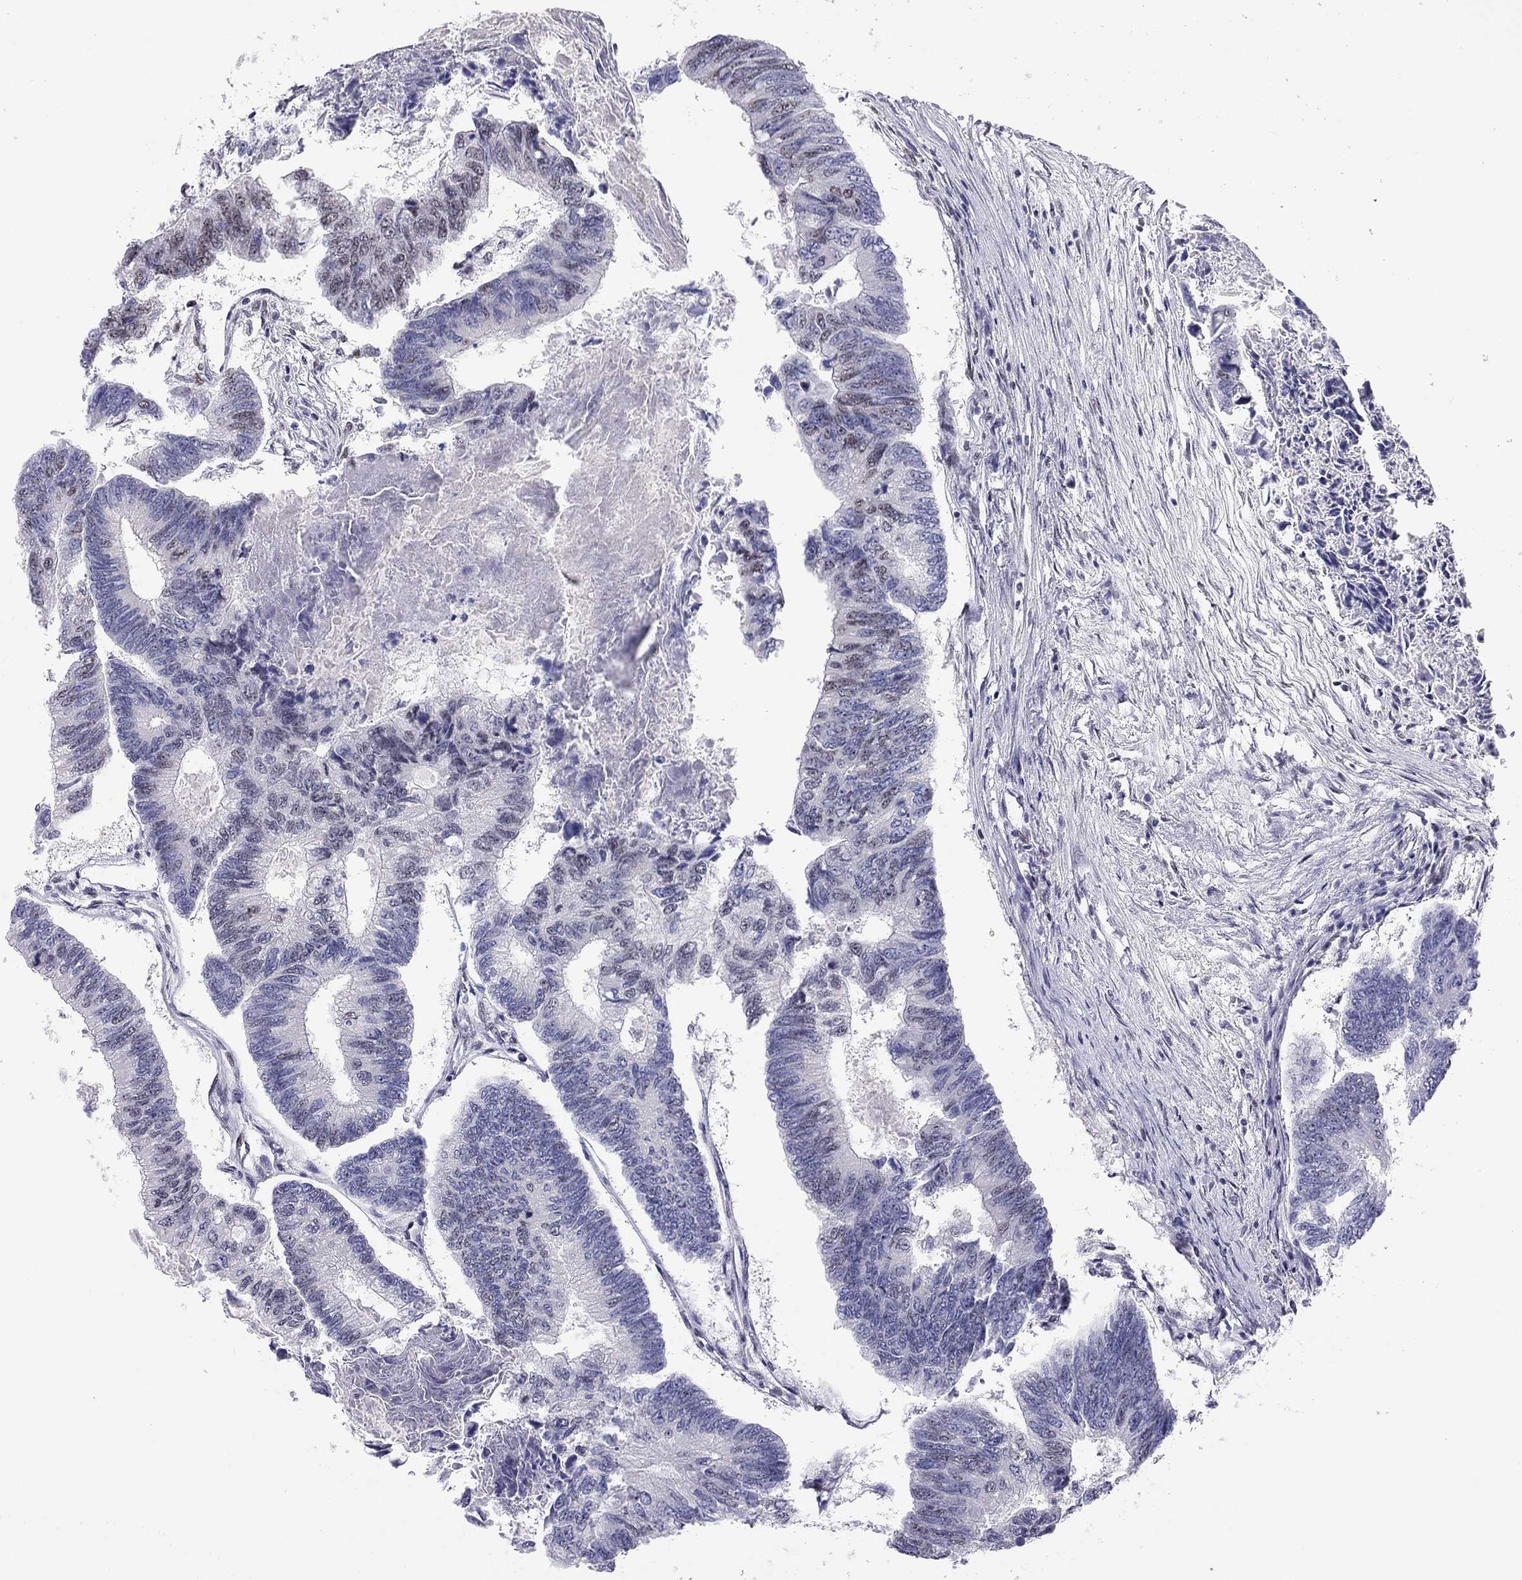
{"staining": {"intensity": "weak", "quantity": "<25%", "location": "nuclear"}, "tissue": "colorectal cancer", "cell_type": "Tumor cells", "image_type": "cancer", "snomed": [{"axis": "morphology", "description": "Adenocarcinoma, NOS"}, {"axis": "topography", "description": "Colon"}], "caption": "Immunohistochemistry of human colorectal adenocarcinoma reveals no positivity in tumor cells.", "gene": "DOT1L", "patient": {"sex": "female", "age": 65}}